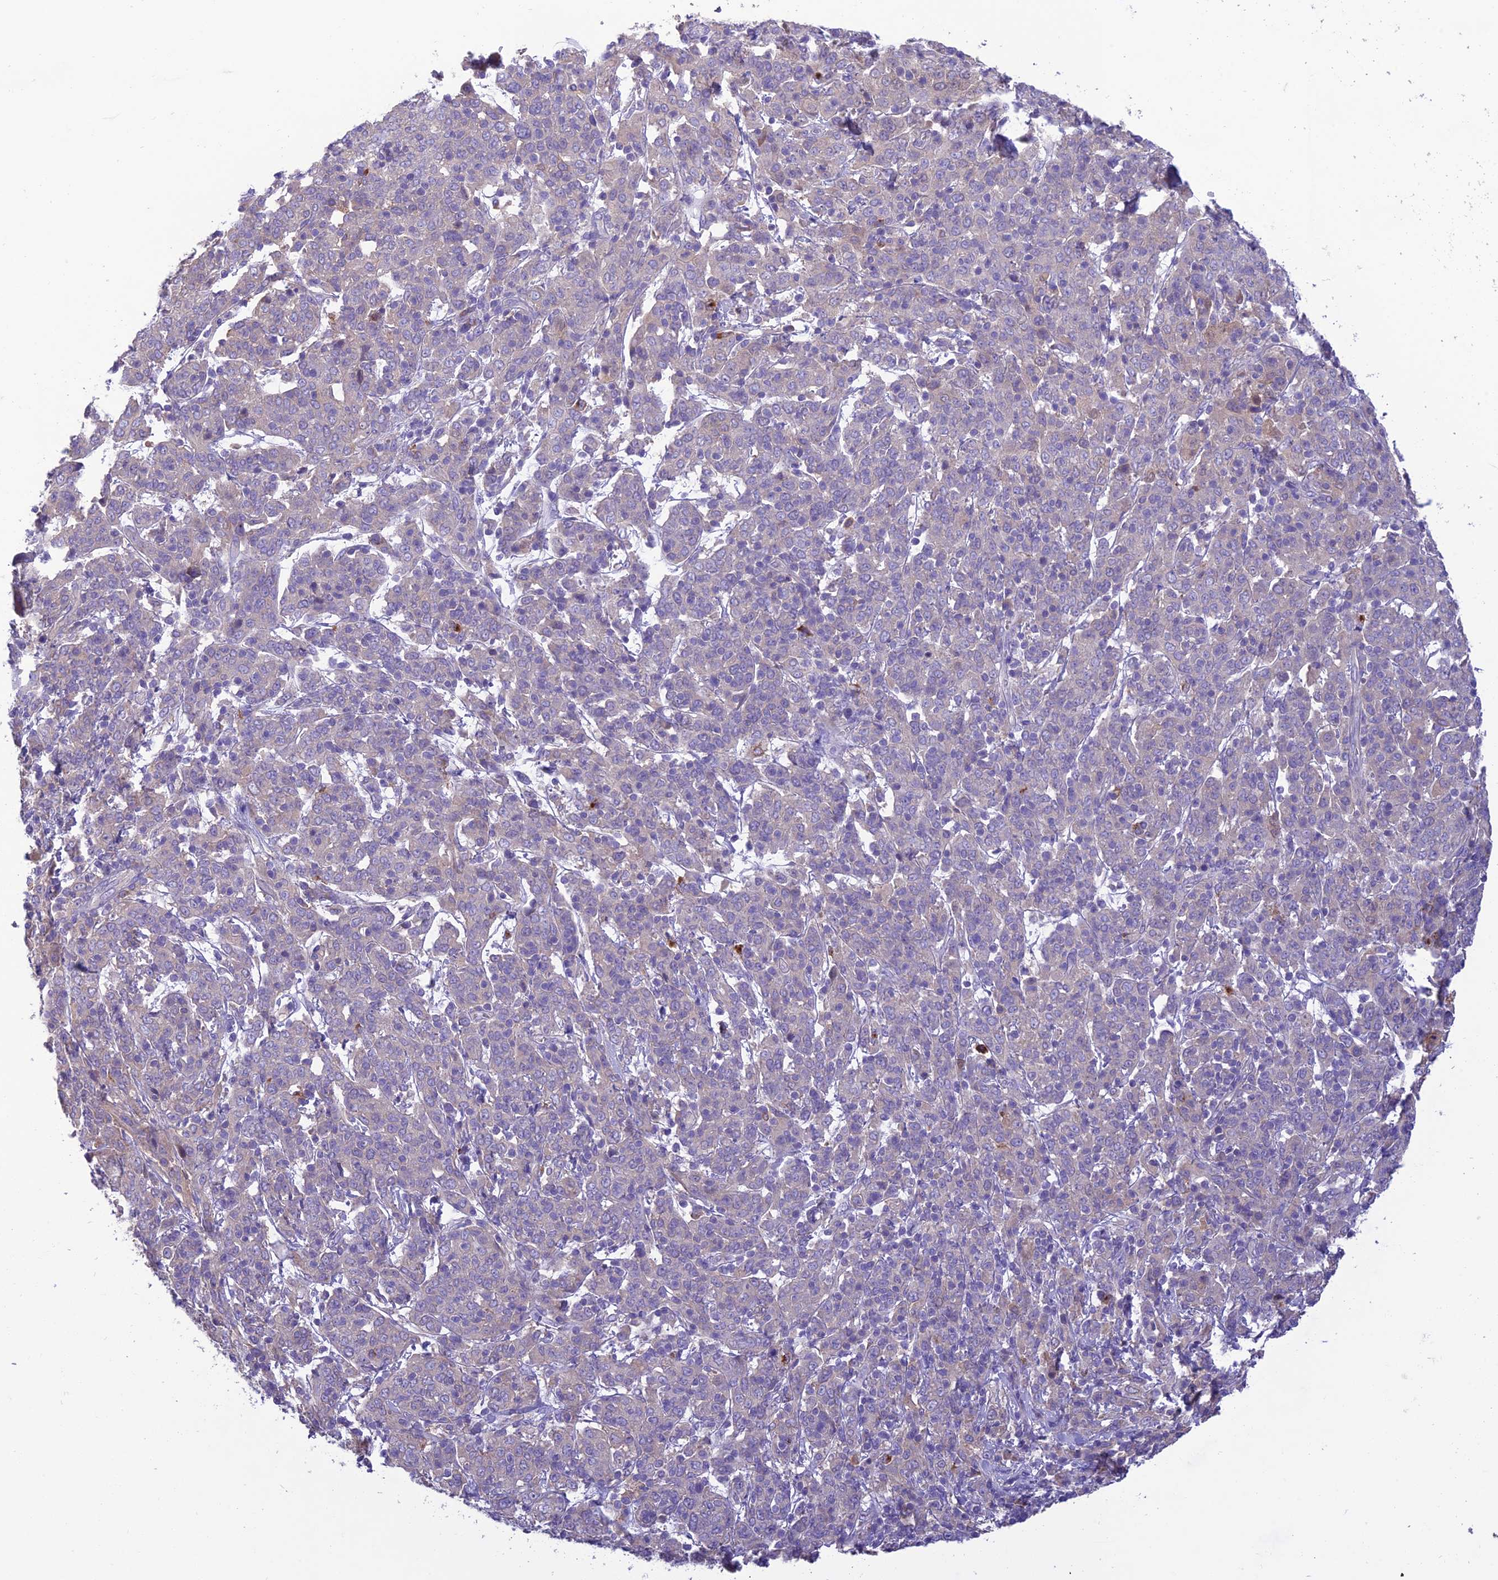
{"staining": {"intensity": "negative", "quantity": "none", "location": "none"}, "tissue": "cervical cancer", "cell_type": "Tumor cells", "image_type": "cancer", "snomed": [{"axis": "morphology", "description": "Squamous cell carcinoma, NOS"}, {"axis": "topography", "description": "Cervix"}], "caption": "Histopathology image shows no significant protein positivity in tumor cells of cervical cancer. (DAB immunohistochemistry (IHC) with hematoxylin counter stain).", "gene": "SFT2D2", "patient": {"sex": "female", "age": 67}}